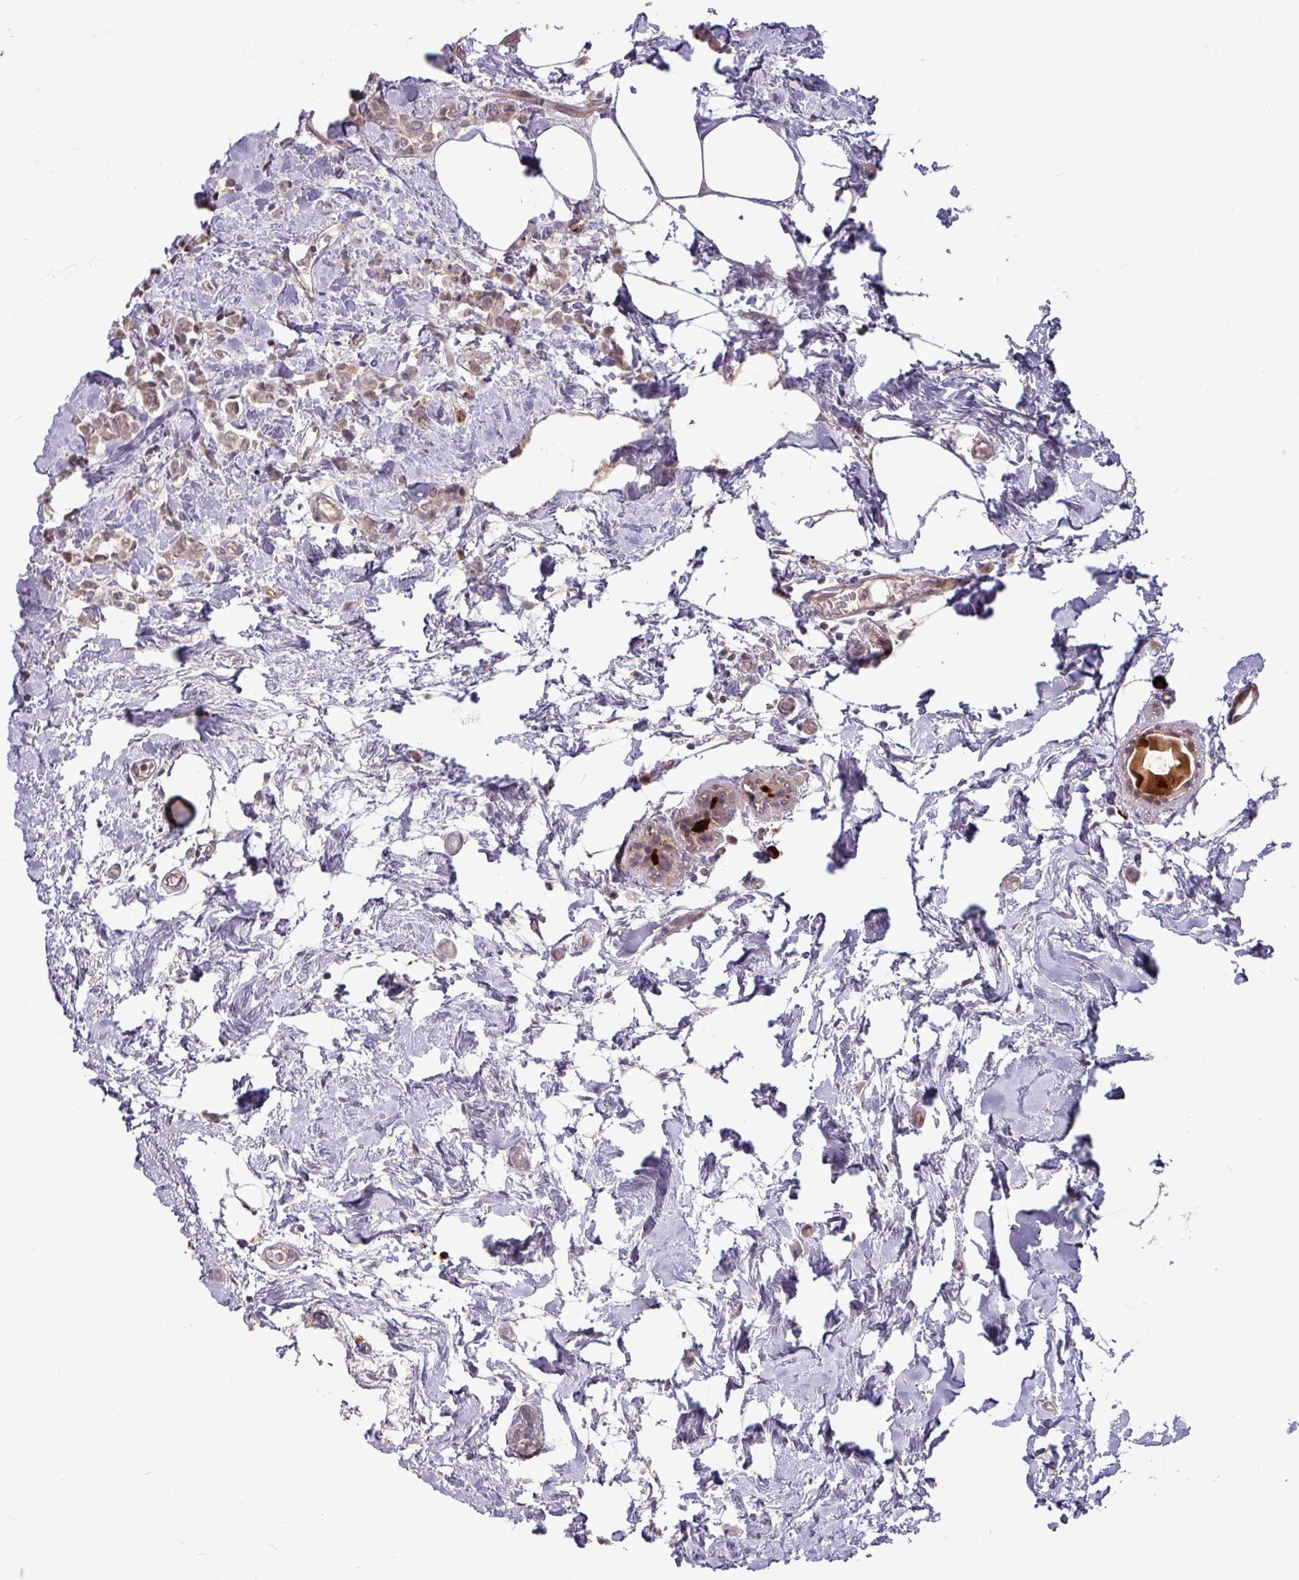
{"staining": {"intensity": "weak", "quantity": ">75%", "location": "cytoplasmic/membranous"}, "tissue": "breast cancer", "cell_type": "Tumor cells", "image_type": "cancer", "snomed": [{"axis": "morphology", "description": "Lobular carcinoma"}, {"axis": "topography", "description": "Breast"}], "caption": "A brown stain highlights weak cytoplasmic/membranous positivity of a protein in human breast cancer (lobular carcinoma) tumor cells.", "gene": "B4GALNT4", "patient": {"sex": "female", "age": 84}}